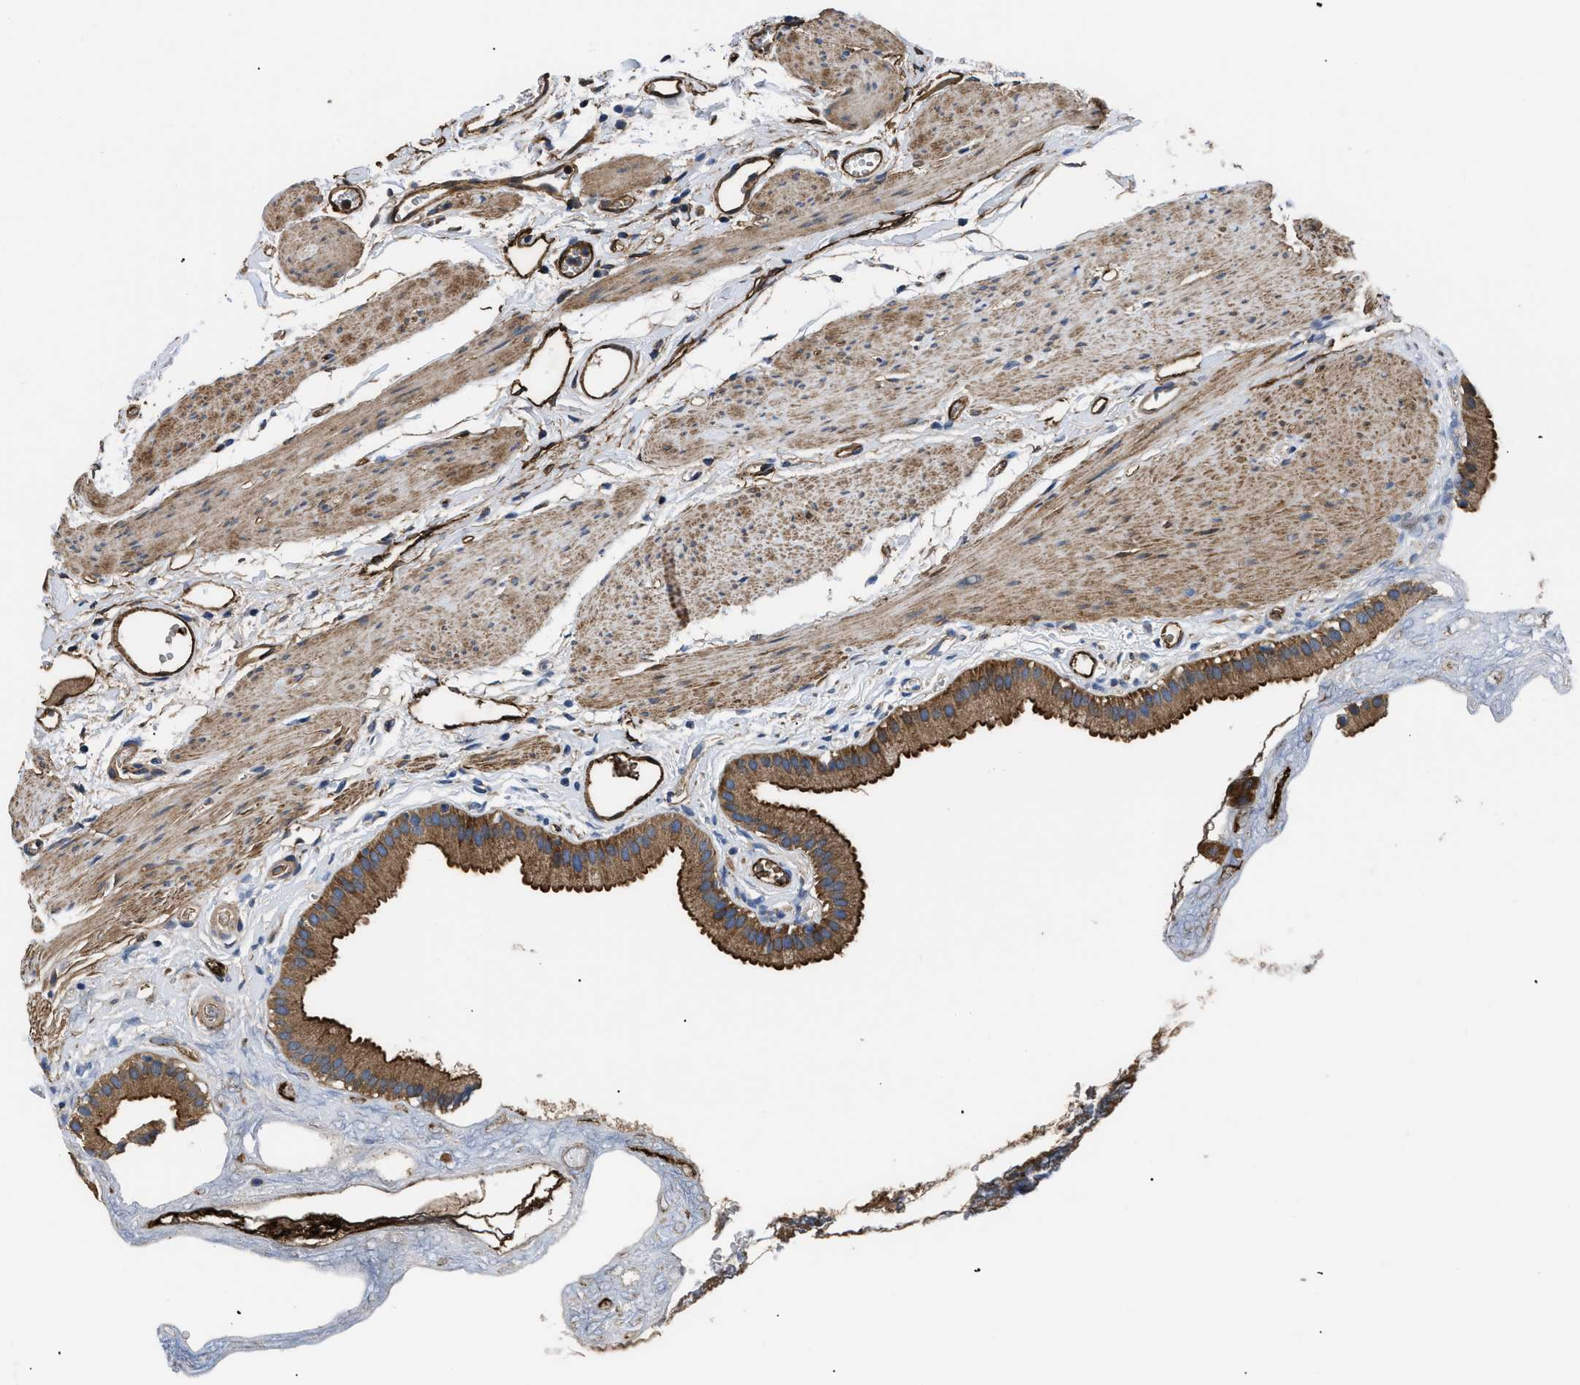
{"staining": {"intensity": "strong", "quantity": ">75%", "location": "cytoplasmic/membranous"}, "tissue": "gallbladder", "cell_type": "Glandular cells", "image_type": "normal", "snomed": [{"axis": "morphology", "description": "Normal tissue, NOS"}, {"axis": "topography", "description": "Gallbladder"}], "caption": "Immunohistochemistry (IHC) histopathology image of benign gallbladder stained for a protein (brown), which shows high levels of strong cytoplasmic/membranous positivity in about >75% of glandular cells.", "gene": "NT5E", "patient": {"sex": "female", "age": 64}}